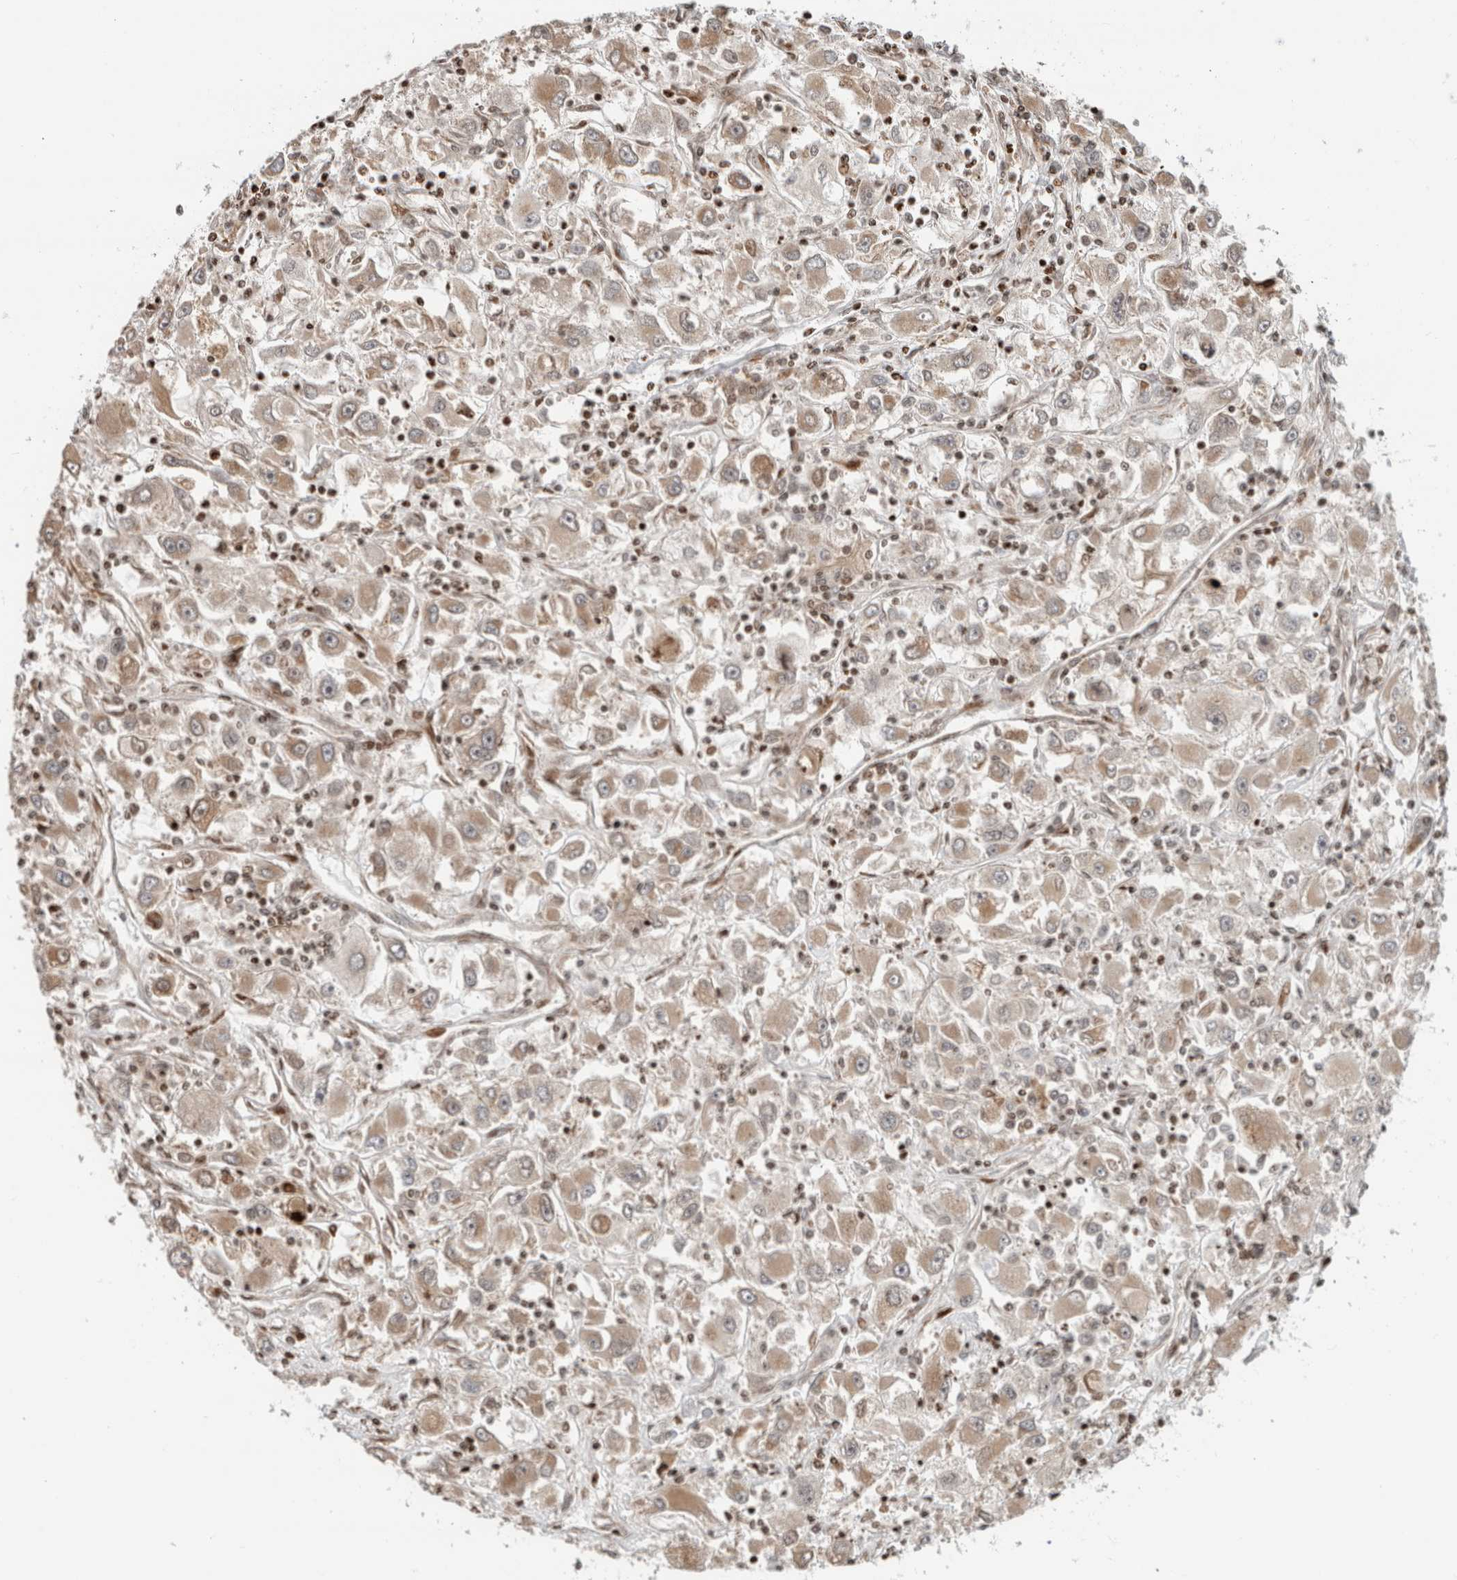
{"staining": {"intensity": "weak", "quantity": "25%-75%", "location": "cytoplasmic/membranous,nuclear"}, "tissue": "renal cancer", "cell_type": "Tumor cells", "image_type": "cancer", "snomed": [{"axis": "morphology", "description": "Adenocarcinoma, NOS"}, {"axis": "topography", "description": "Kidney"}], "caption": "Renal cancer (adenocarcinoma) tissue shows weak cytoplasmic/membranous and nuclear expression in about 25%-75% of tumor cells", "gene": "GINS4", "patient": {"sex": "female", "age": 52}}